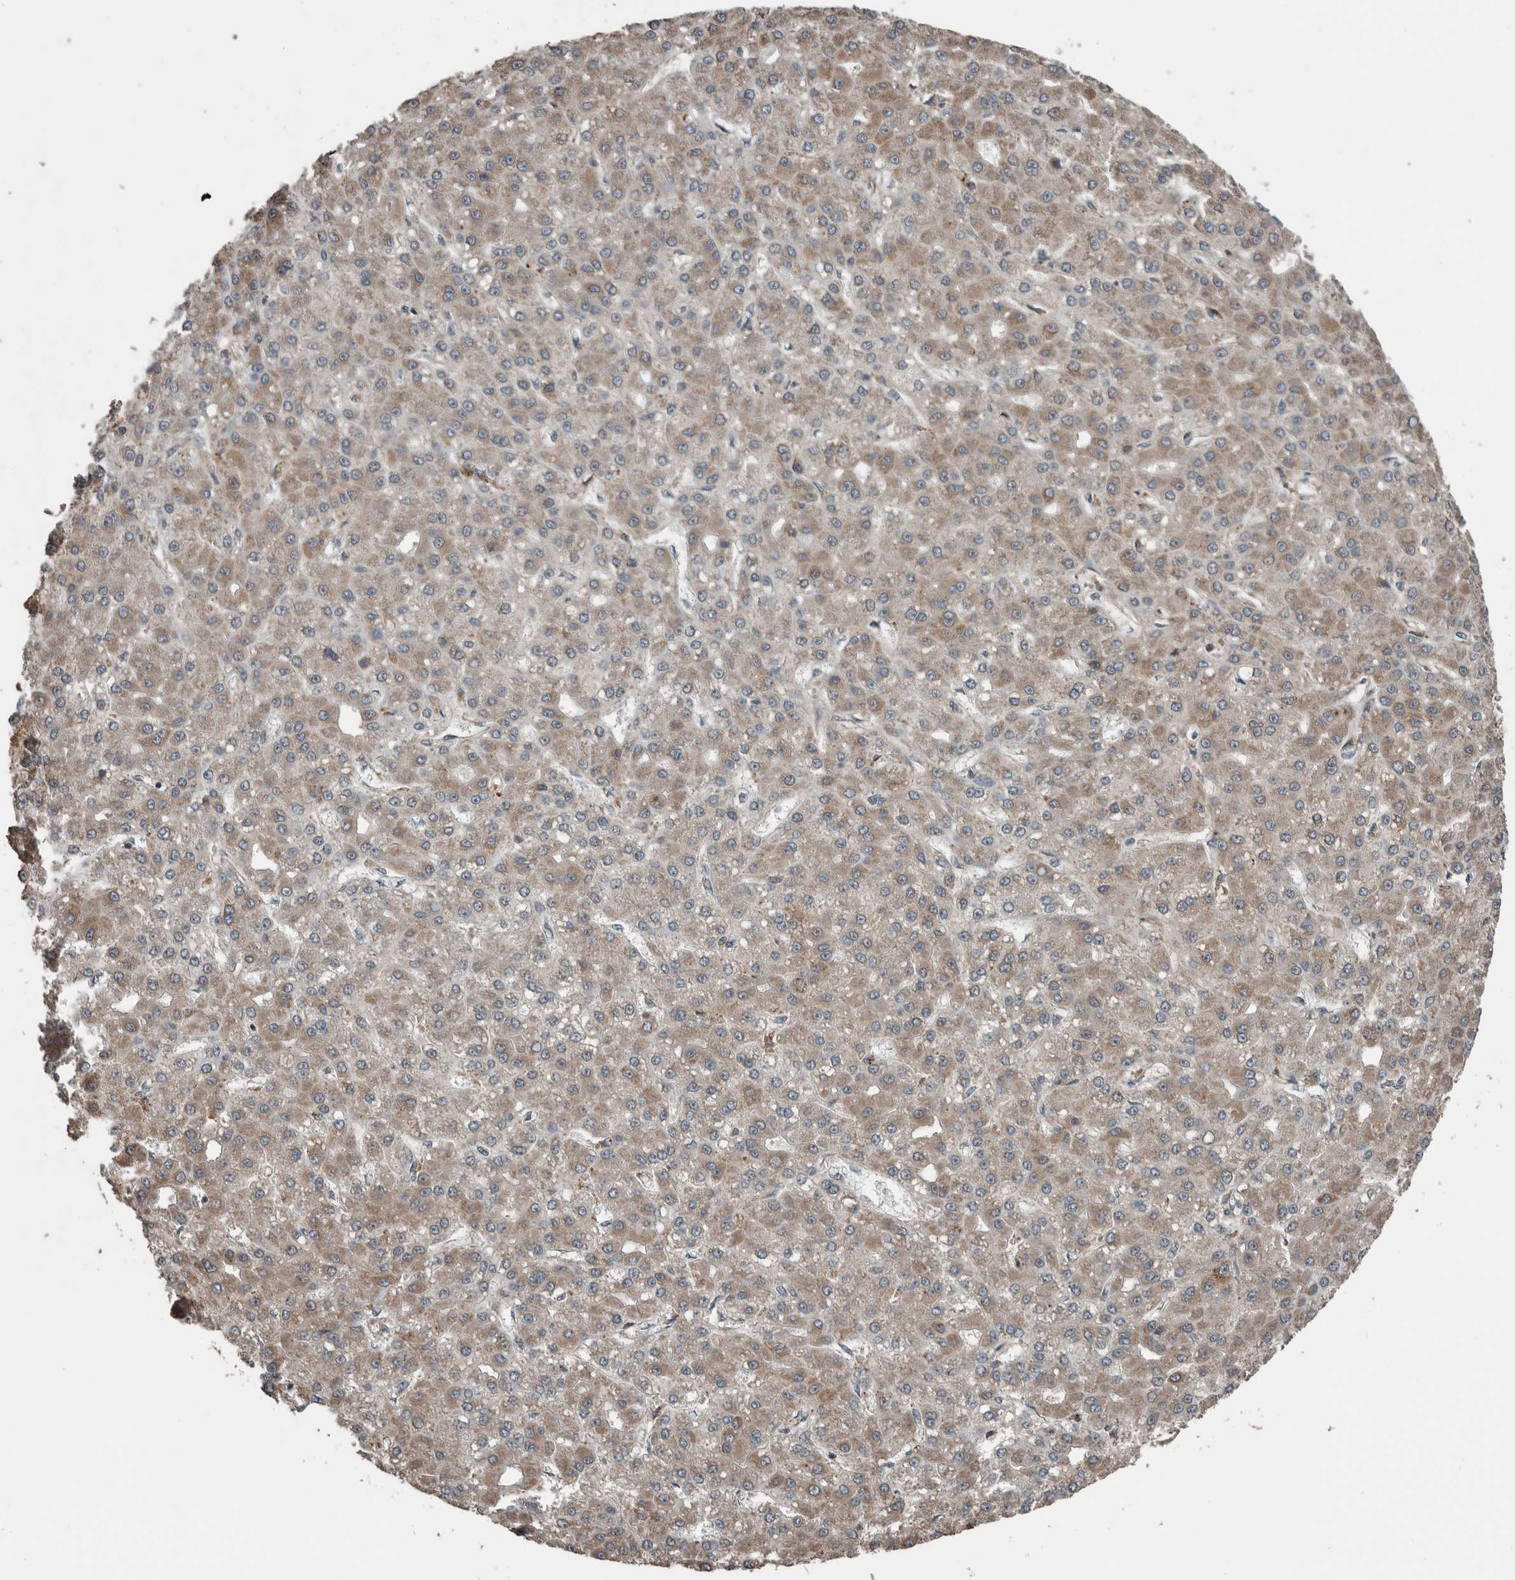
{"staining": {"intensity": "weak", "quantity": ">75%", "location": "cytoplasmic/membranous"}, "tissue": "liver cancer", "cell_type": "Tumor cells", "image_type": "cancer", "snomed": [{"axis": "morphology", "description": "Carcinoma, Hepatocellular, NOS"}, {"axis": "topography", "description": "Liver"}], "caption": "The histopathology image exhibits staining of liver hepatocellular carcinoma, revealing weak cytoplasmic/membranous protein expression (brown color) within tumor cells.", "gene": "RIOK3", "patient": {"sex": "male", "age": 67}}